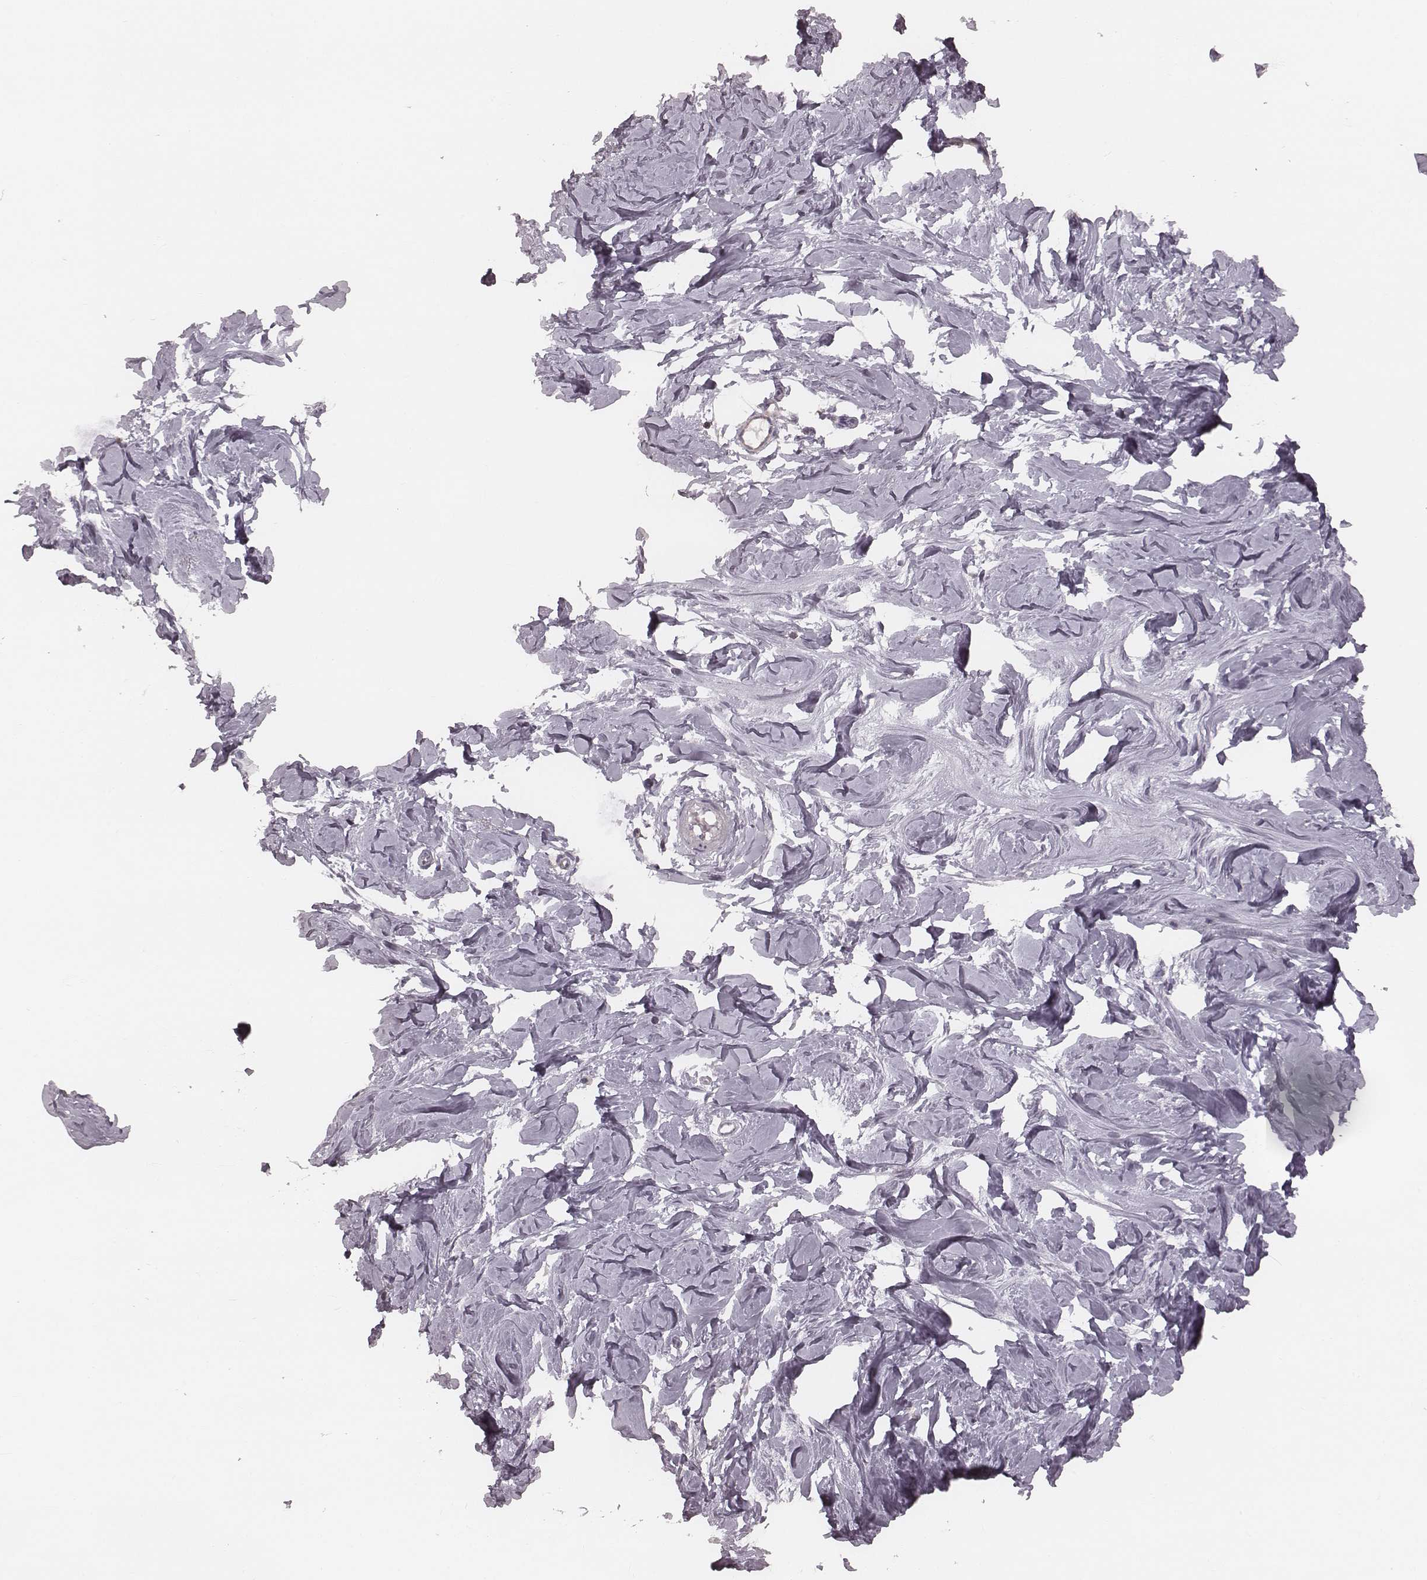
{"staining": {"intensity": "negative", "quantity": "none", "location": "none"}, "tissue": "breast", "cell_type": "Adipocytes", "image_type": "normal", "snomed": [{"axis": "morphology", "description": "Normal tissue, NOS"}, {"axis": "topography", "description": "Breast"}], "caption": "This is a histopathology image of IHC staining of unremarkable breast, which shows no positivity in adipocytes. The staining is performed using DAB (3,3'-diaminobenzidine) brown chromogen with nuclei counter-stained in using hematoxylin.", "gene": "S100Z", "patient": {"sex": "female", "age": 27}}